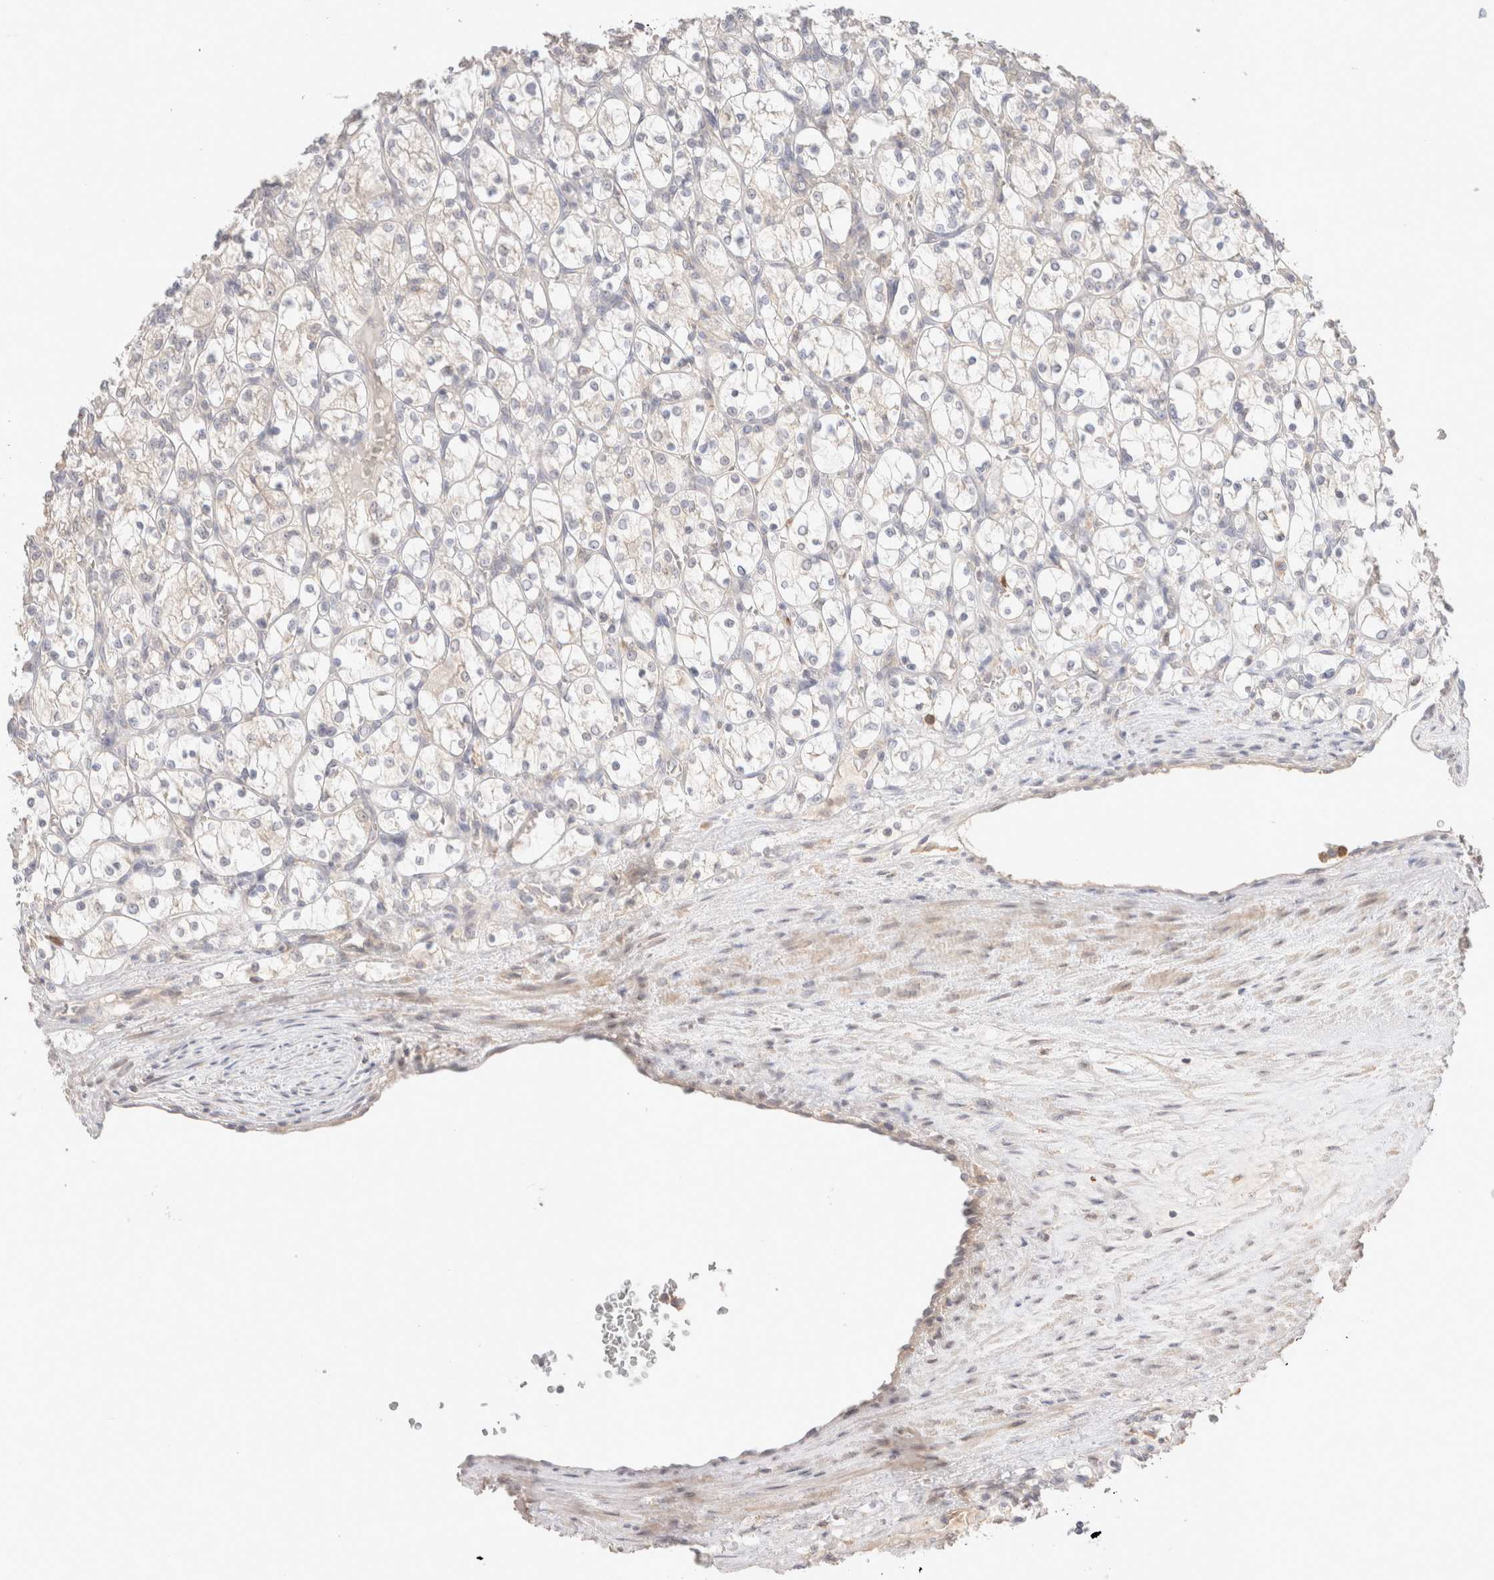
{"staining": {"intensity": "negative", "quantity": "none", "location": "none"}, "tissue": "renal cancer", "cell_type": "Tumor cells", "image_type": "cancer", "snomed": [{"axis": "morphology", "description": "Adenocarcinoma, NOS"}, {"axis": "topography", "description": "Kidney"}], "caption": "This is an IHC photomicrograph of adenocarcinoma (renal). There is no expression in tumor cells.", "gene": "TRIM41", "patient": {"sex": "female", "age": 69}}